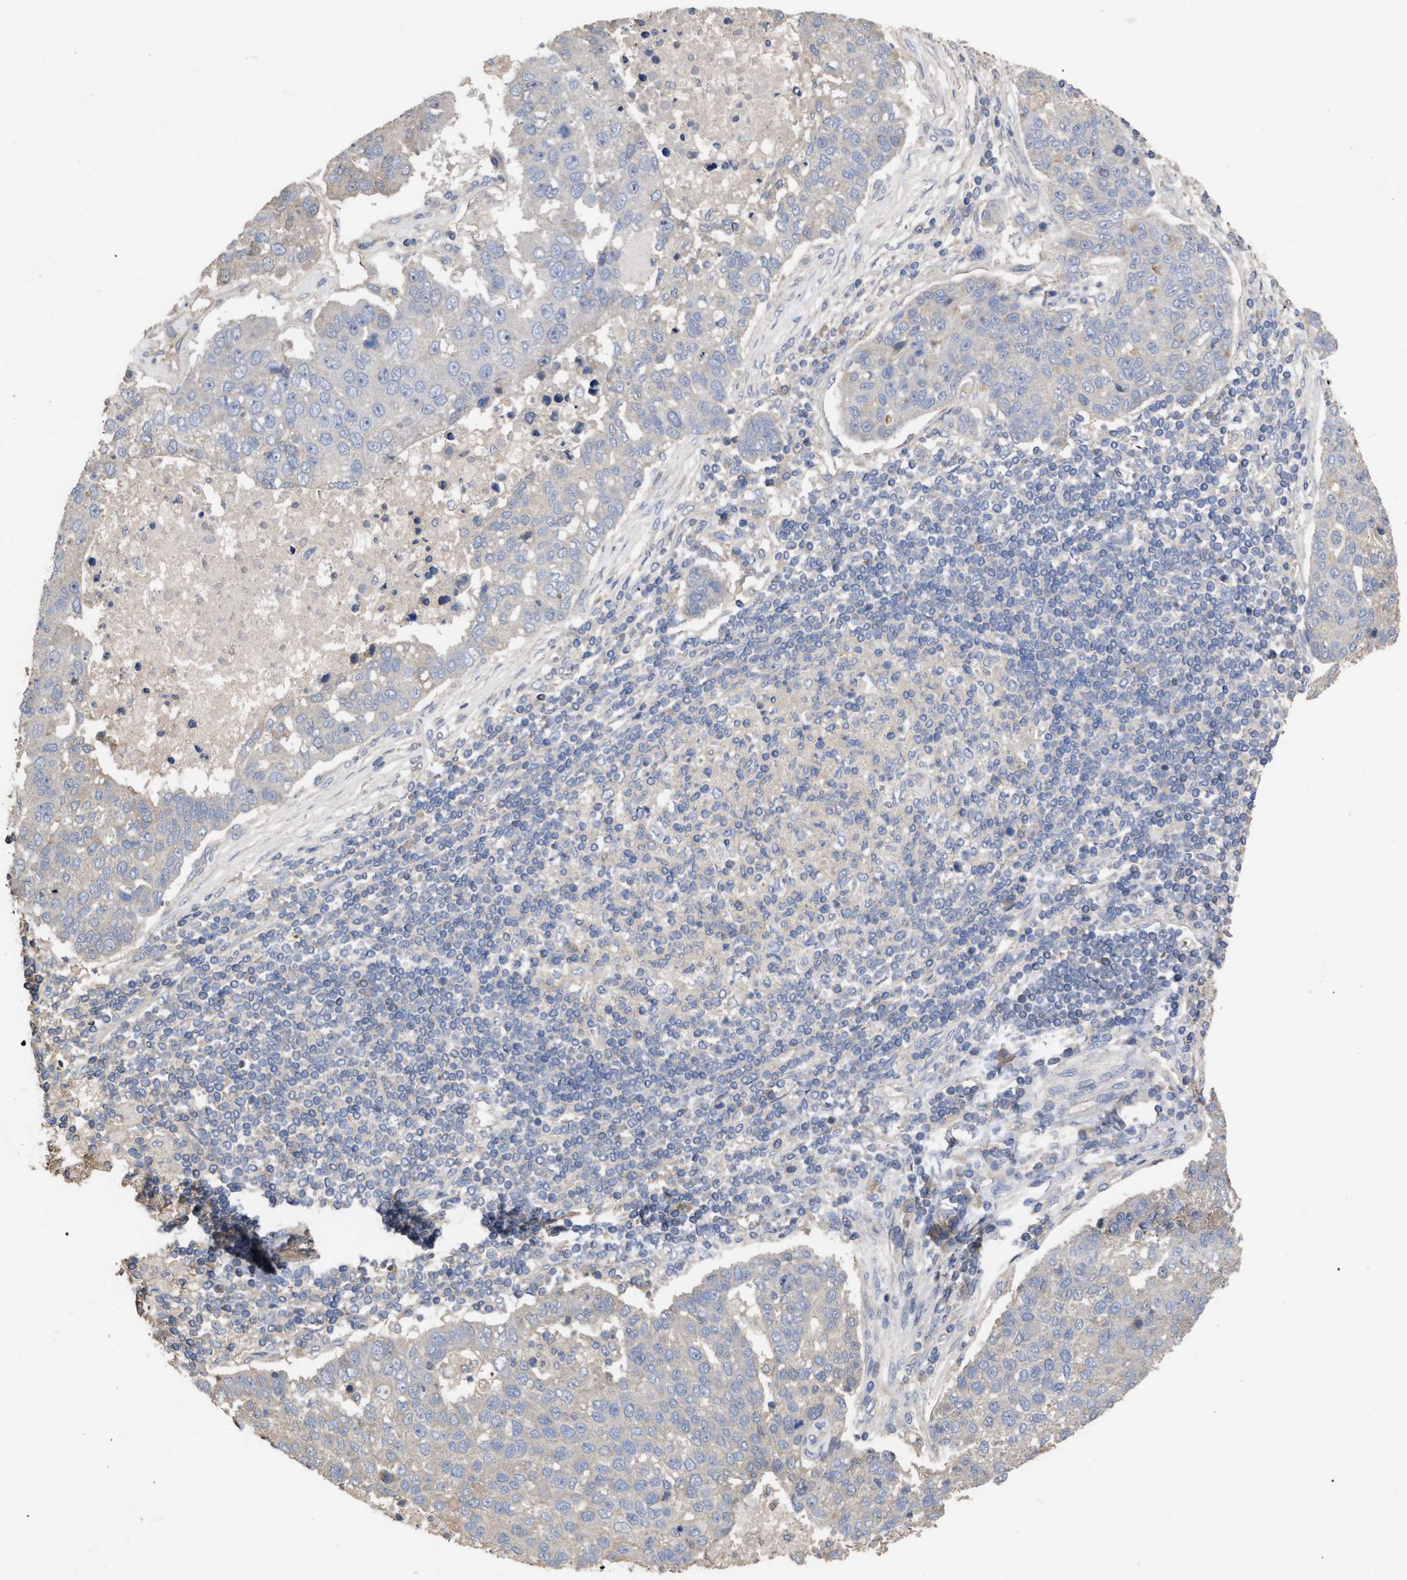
{"staining": {"intensity": "negative", "quantity": "none", "location": "none"}, "tissue": "pancreatic cancer", "cell_type": "Tumor cells", "image_type": "cancer", "snomed": [{"axis": "morphology", "description": "Adenocarcinoma, NOS"}, {"axis": "topography", "description": "Pancreas"}], "caption": "DAB immunohistochemical staining of pancreatic adenocarcinoma demonstrates no significant staining in tumor cells.", "gene": "BTN2A1", "patient": {"sex": "female", "age": 61}}